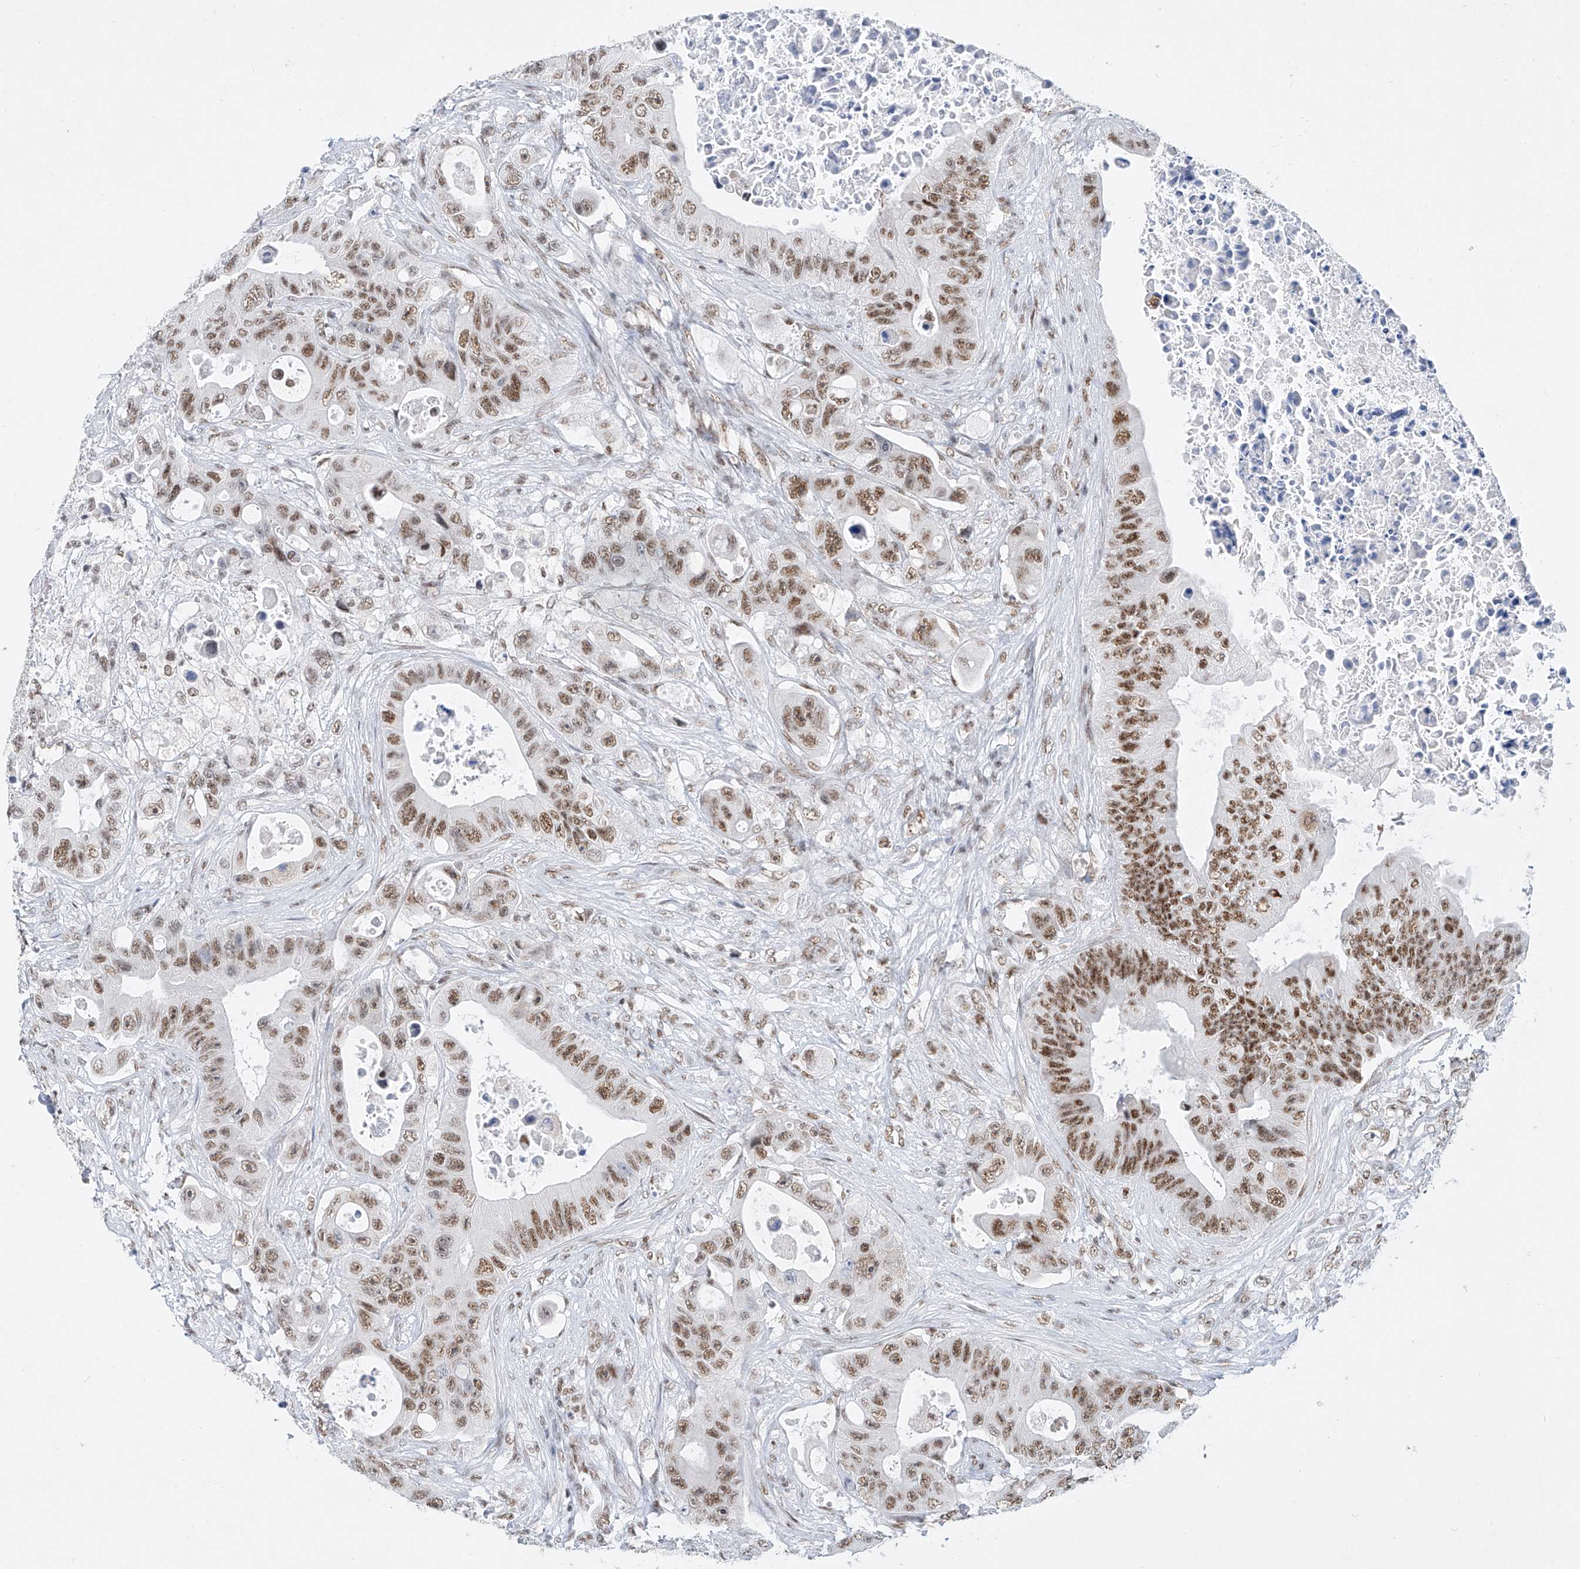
{"staining": {"intensity": "moderate", "quantity": ">75%", "location": "nuclear"}, "tissue": "colorectal cancer", "cell_type": "Tumor cells", "image_type": "cancer", "snomed": [{"axis": "morphology", "description": "Adenocarcinoma, NOS"}, {"axis": "topography", "description": "Colon"}], "caption": "Adenocarcinoma (colorectal) stained with a protein marker exhibits moderate staining in tumor cells.", "gene": "TAF4", "patient": {"sex": "female", "age": 46}}